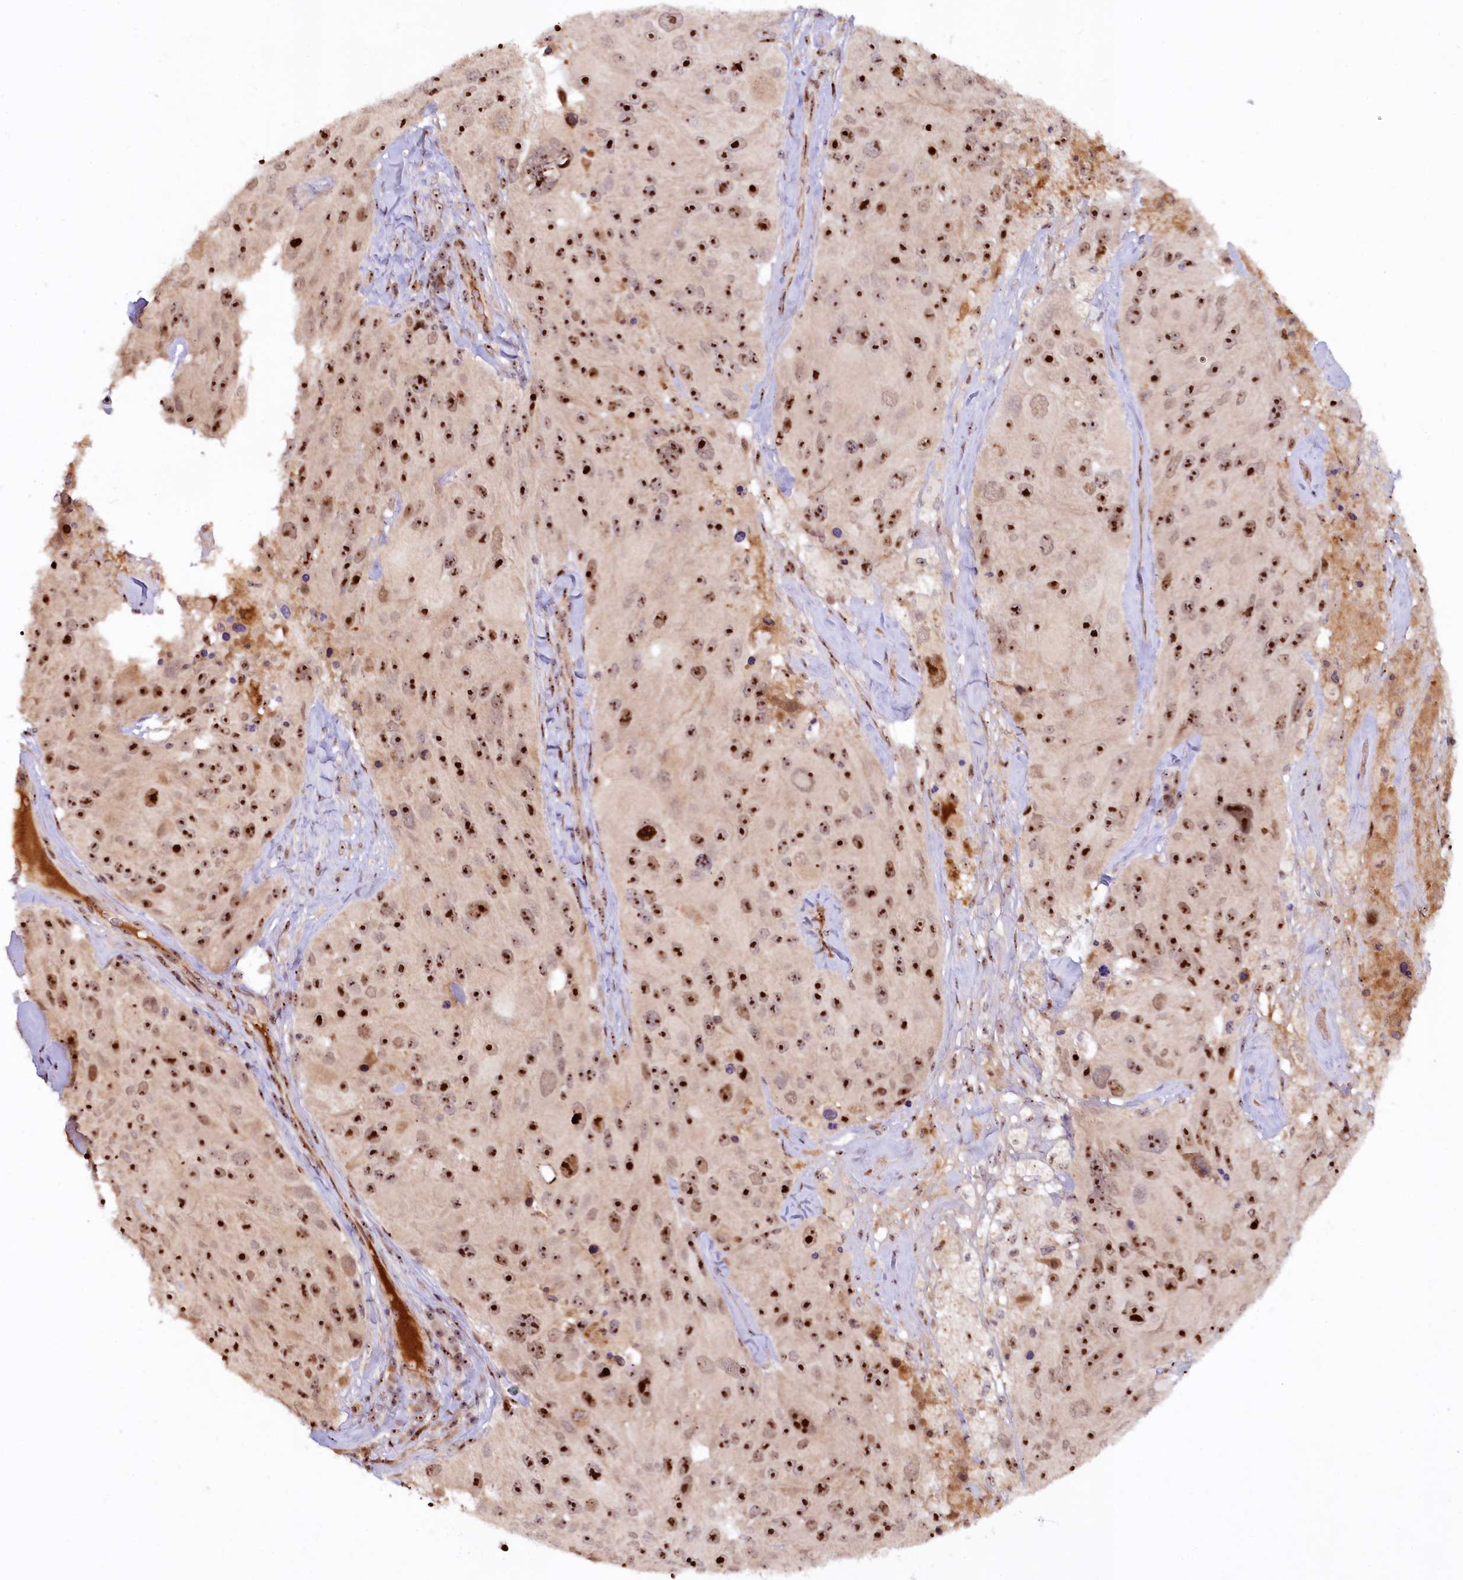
{"staining": {"intensity": "strong", "quantity": ">75%", "location": "nuclear"}, "tissue": "melanoma", "cell_type": "Tumor cells", "image_type": "cancer", "snomed": [{"axis": "morphology", "description": "Malignant melanoma, Metastatic site"}, {"axis": "topography", "description": "Lymph node"}], "caption": "This is a micrograph of immunohistochemistry (IHC) staining of malignant melanoma (metastatic site), which shows strong positivity in the nuclear of tumor cells.", "gene": "TCOF1", "patient": {"sex": "male", "age": 62}}